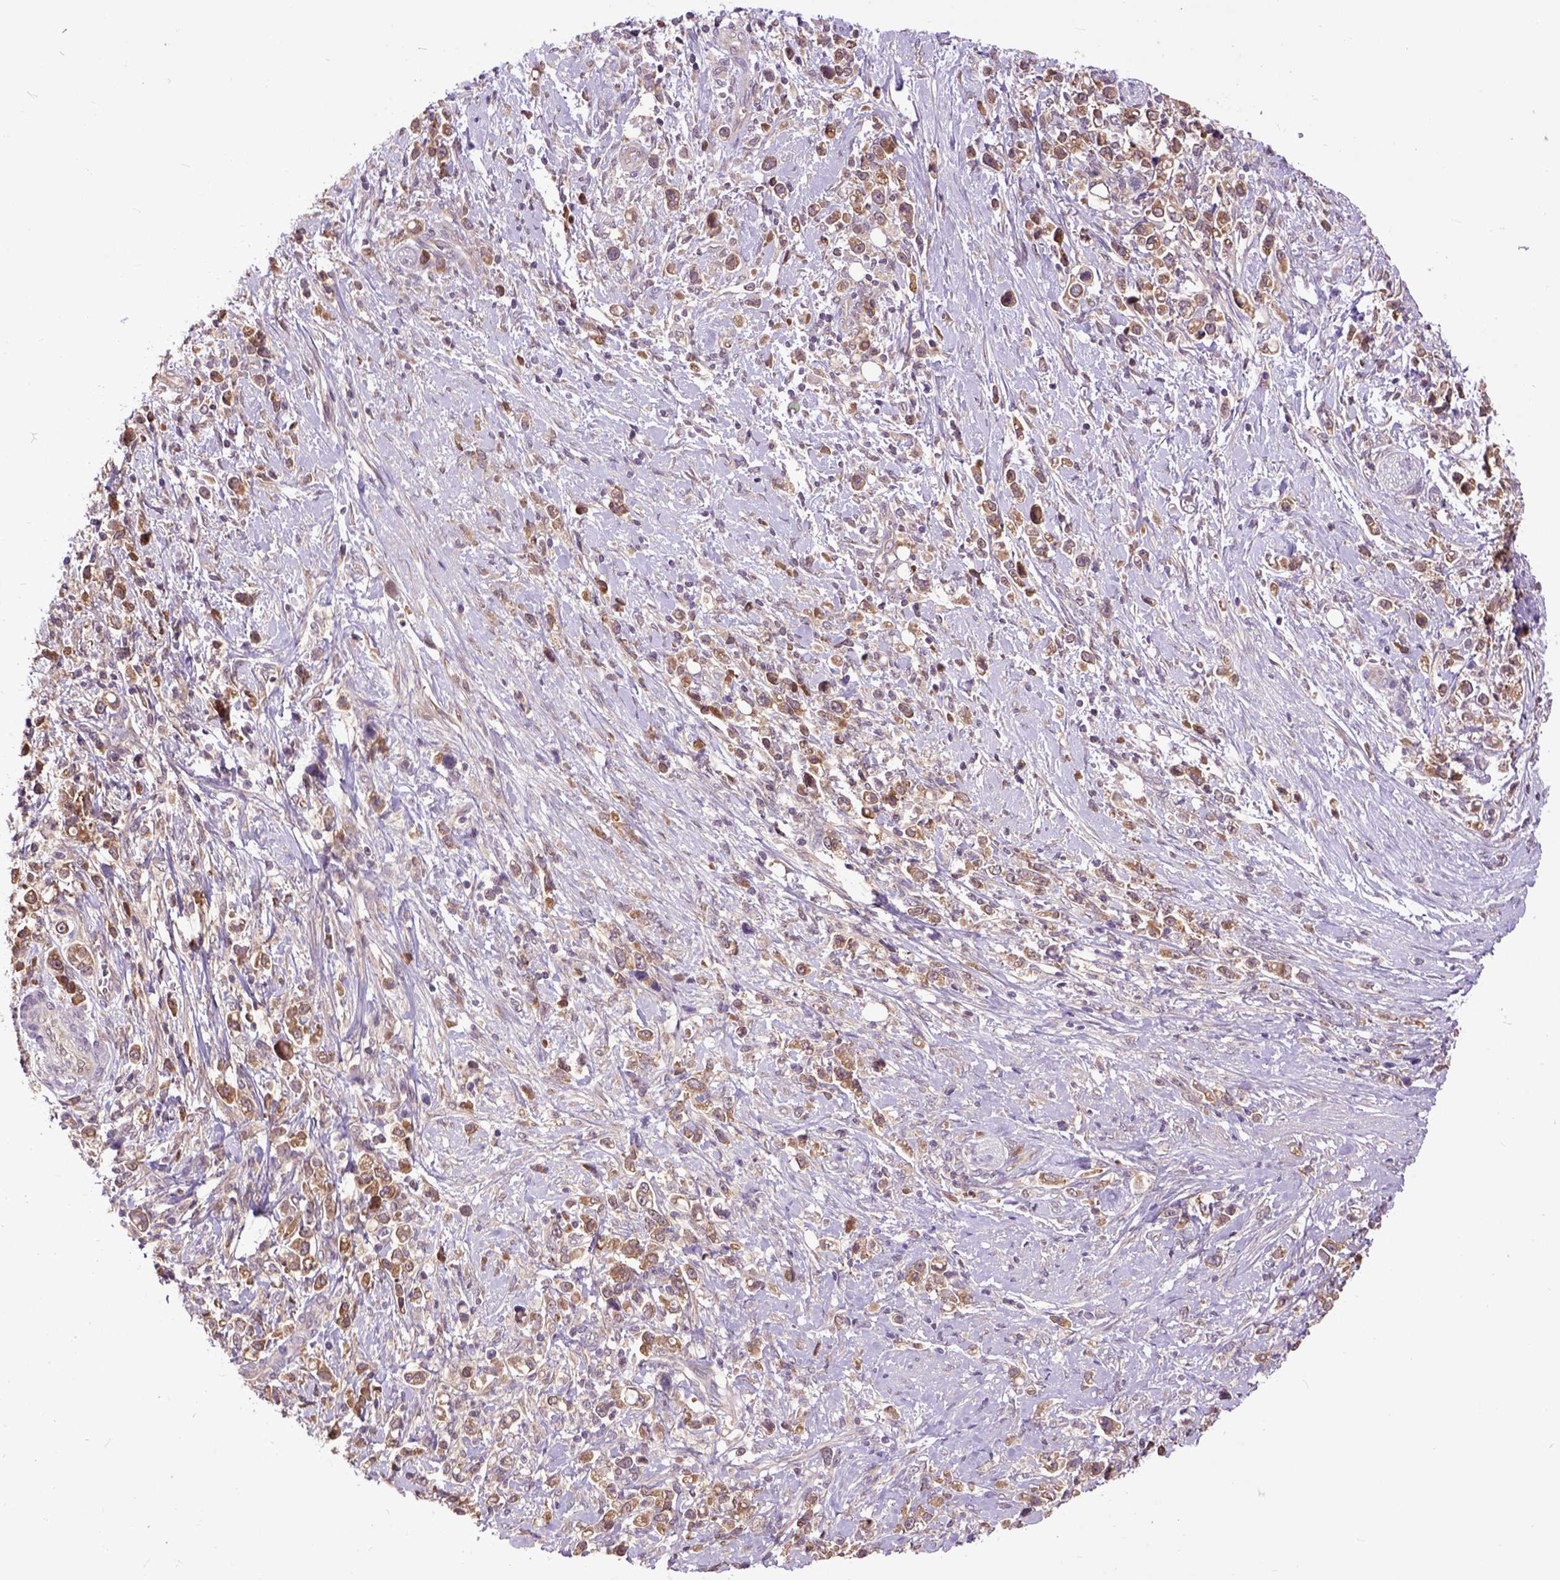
{"staining": {"intensity": "moderate", "quantity": ">75%", "location": "cytoplasmic/membranous"}, "tissue": "stomach cancer", "cell_type": "Tumor cells", "image_type": "cancer", "snomed": [{"axis": "morphology", "description": "Adenocarcinoma, NOS"}, {"axis": "topography", "description": "Stomach"}], "caption": "Brown immunohistochemical staining in adenocarcinoma (stomach) reveals moderate cytoplasmic/membranous expression in approximately >75% of tumor cells. Immunohistochemistry (ihc) stains the protein in brown and the nuclei are stained blue.", "gene": "ARL1", "patient": {"sex": "male", "age": 63}}